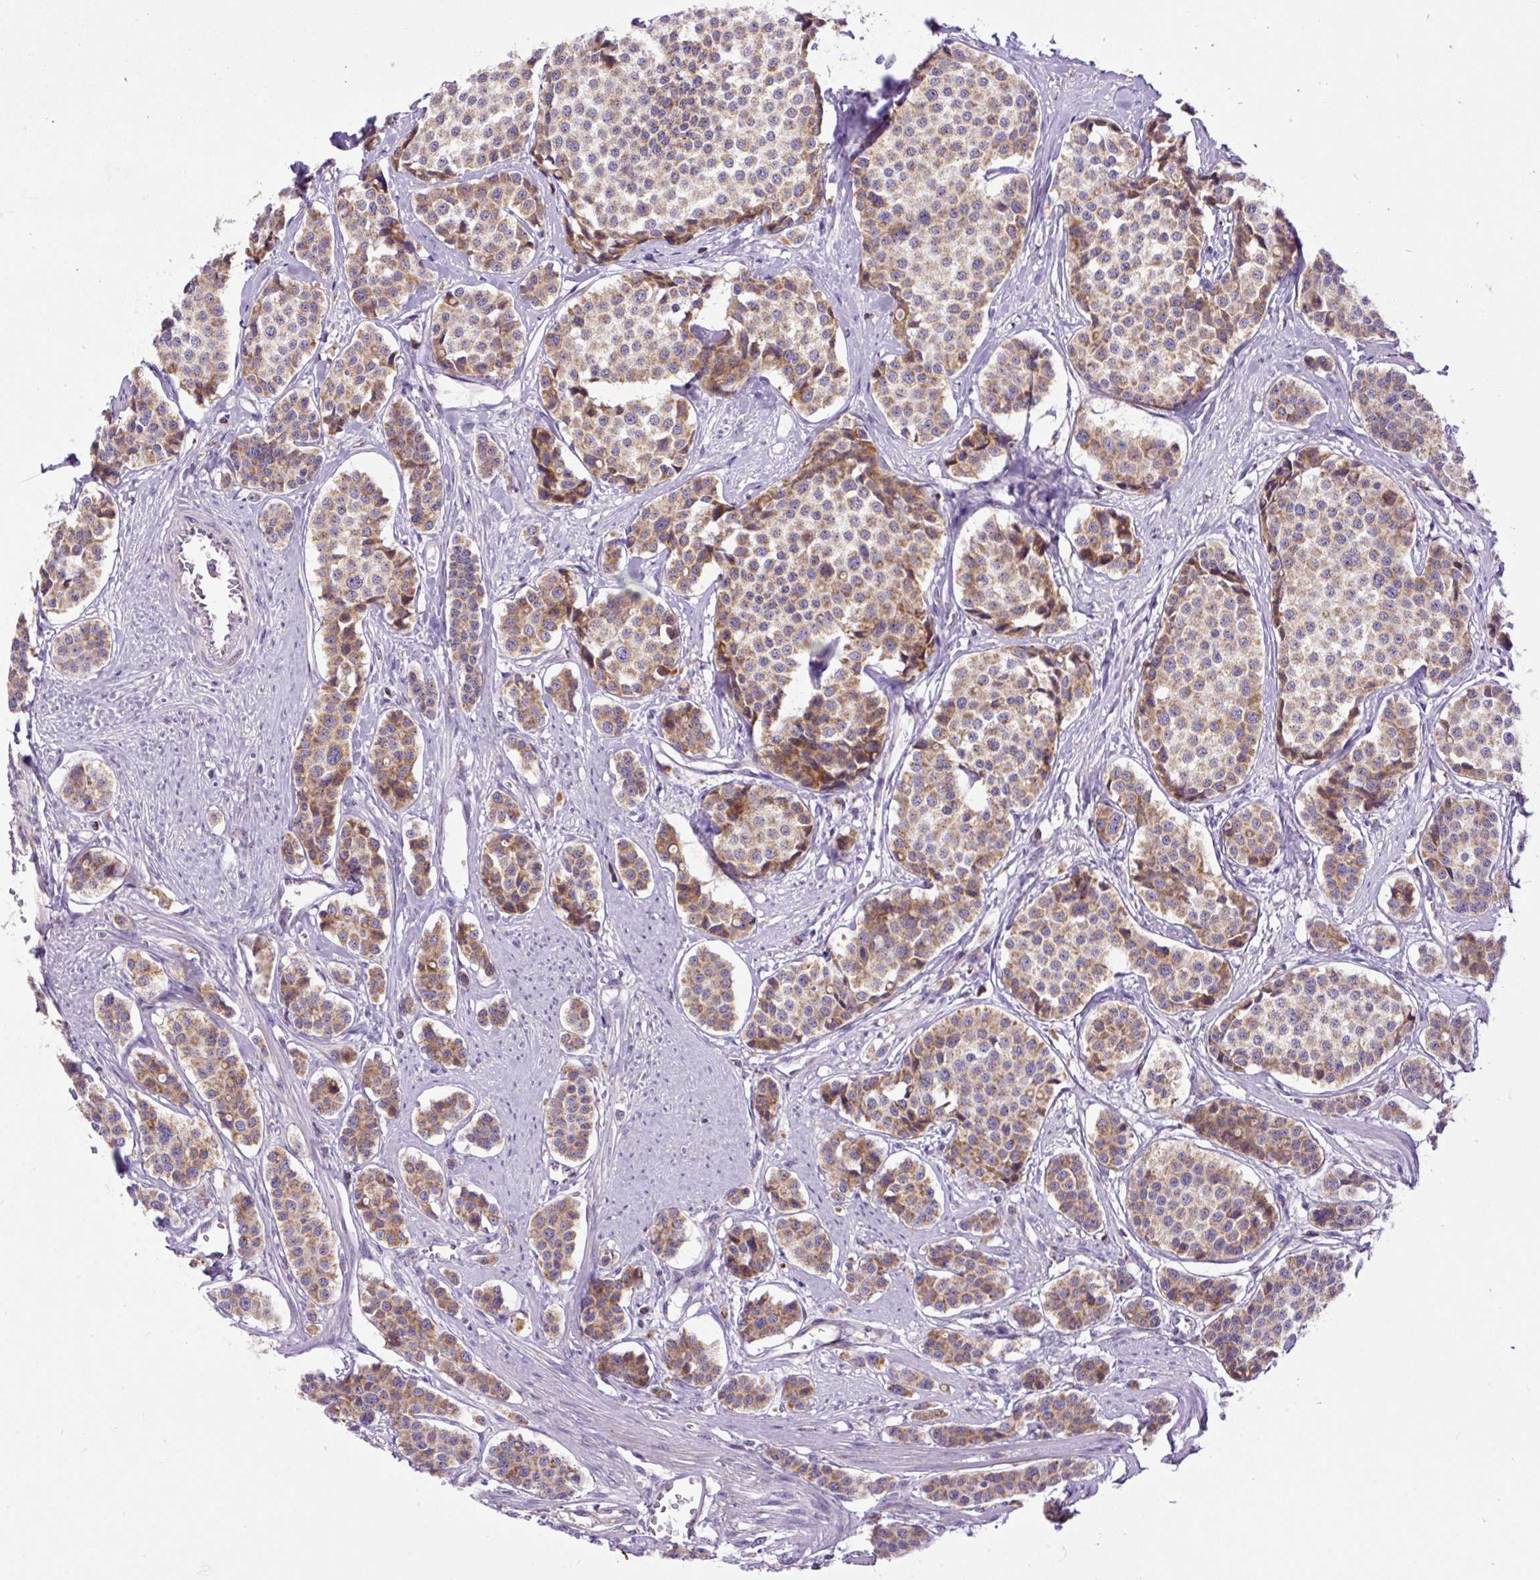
{"staining": {"intensity": "moderate", "quantity": "25%-75%", "location": "cytoplasmic/membranous"}, "tissue": "carcinoid", "cell_type": "Tumor cells", "image_type": "cancer", "snomed": [{"axis": "morphology", "description": "Carcinoid, malignant, NOS"}, {"axis": "topography", "description": "Small intestine"}], "caption": "Carcinoid stained for a protein (brown) displays moderate cytoplasmic/membranous positive positivity in approximately 25%-75% of tumor cells.", "gene": "TOMM40", "patient": {"sex": "male", "age": 60}}